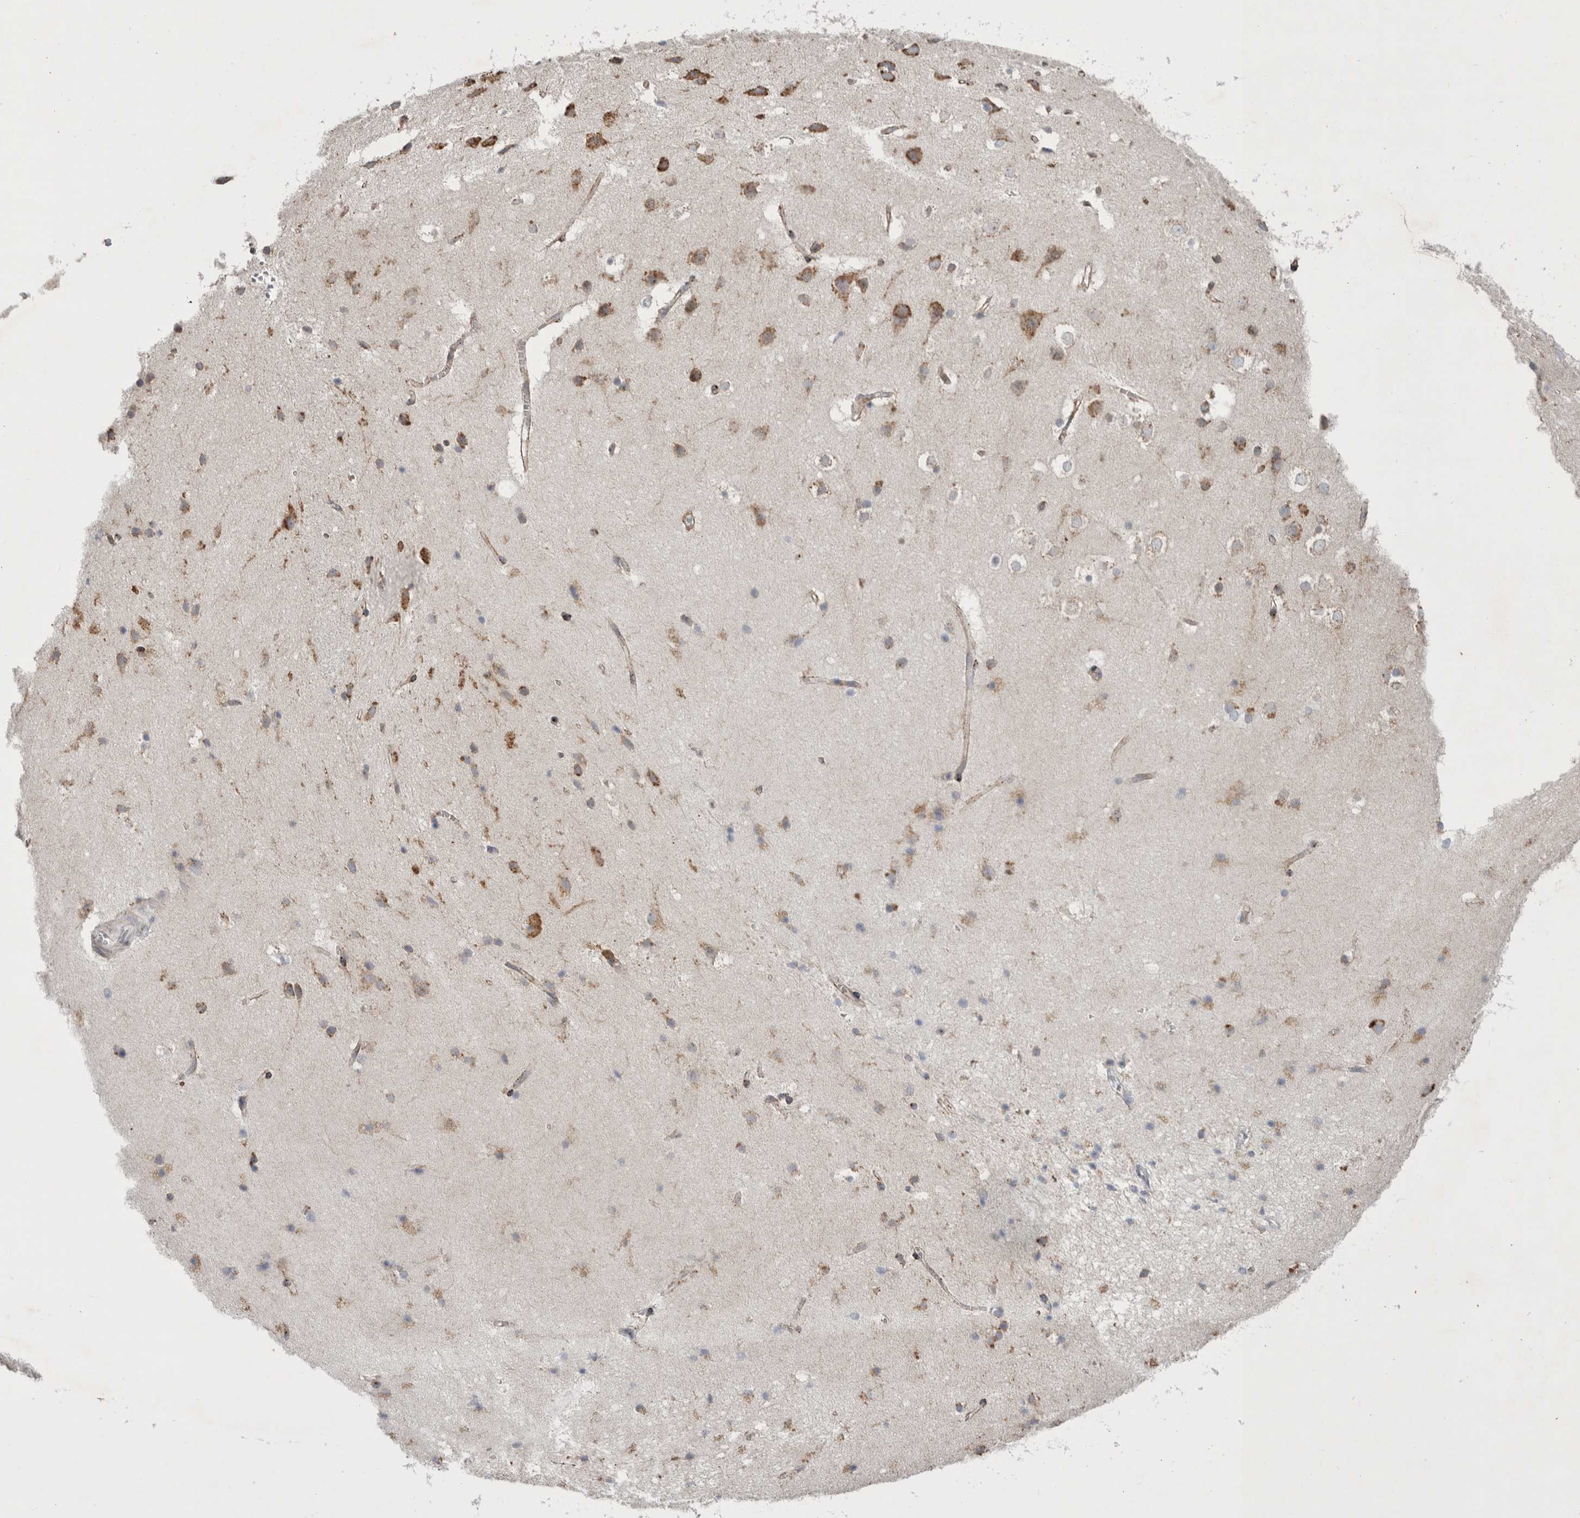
{"staining": {"intensity": "moderate", "quantity": ">75%", "location": "cytoplasmic/membranous"}, "tissue": "cerebral cortex", "cell_type": "Endothelial cells", "image_type": "normal", "snomed": [{"axis": "morphology", "description": "Normal tissue, NOS"}, {"axis": "topography", "description": "Cerebral cortex"}], "caption": "There is medium levels of moderate cytoplasmic/membranous expression in endothelial cells of normal cerebral cortex, as demonstrated by immunohistochemical staining (brown color).", "gene": "GANAB", "patient": {"sex": "male", "age": 54}}